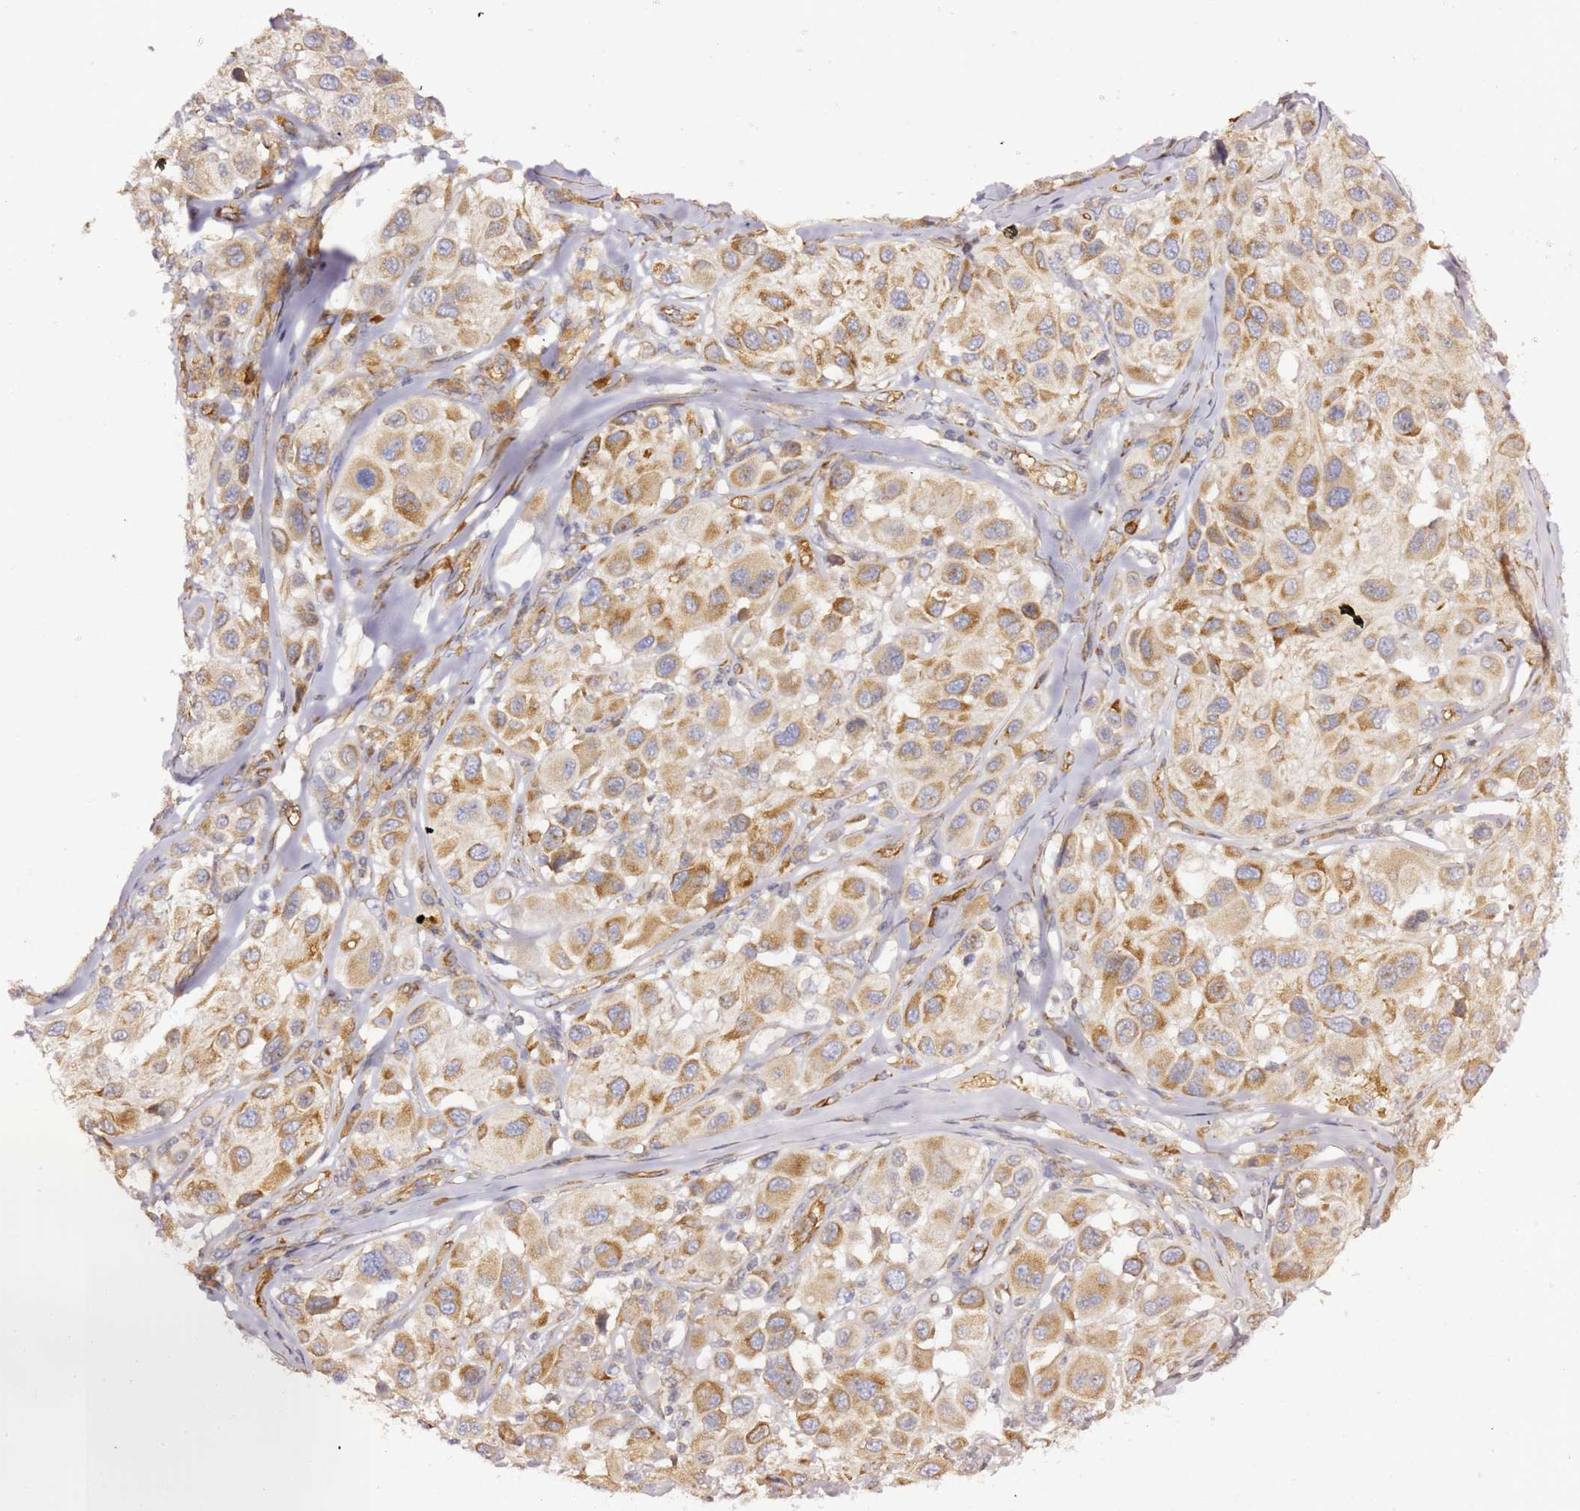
{"staining": {"intensity": "moderate", "quantity": ">75%", "location": "cytoplasmic/membranous"}, "tissue": "melanoma", "cell_type": "Tumor cells", "image_type": "cancer", "snomed": [{"axis": "morphology", "description": "Malignant melanoma, Metastatic site"}, {"axis": "topography", "description": "Skin"}], "caption": "Immunohistochemical staining of human melanoma shows medium levels of moderate cytoplasmic/membranous staining in approximately >75% of tumor cells.", "gene": "KIF7", "patient": {"sex": "male", "age": 41}}